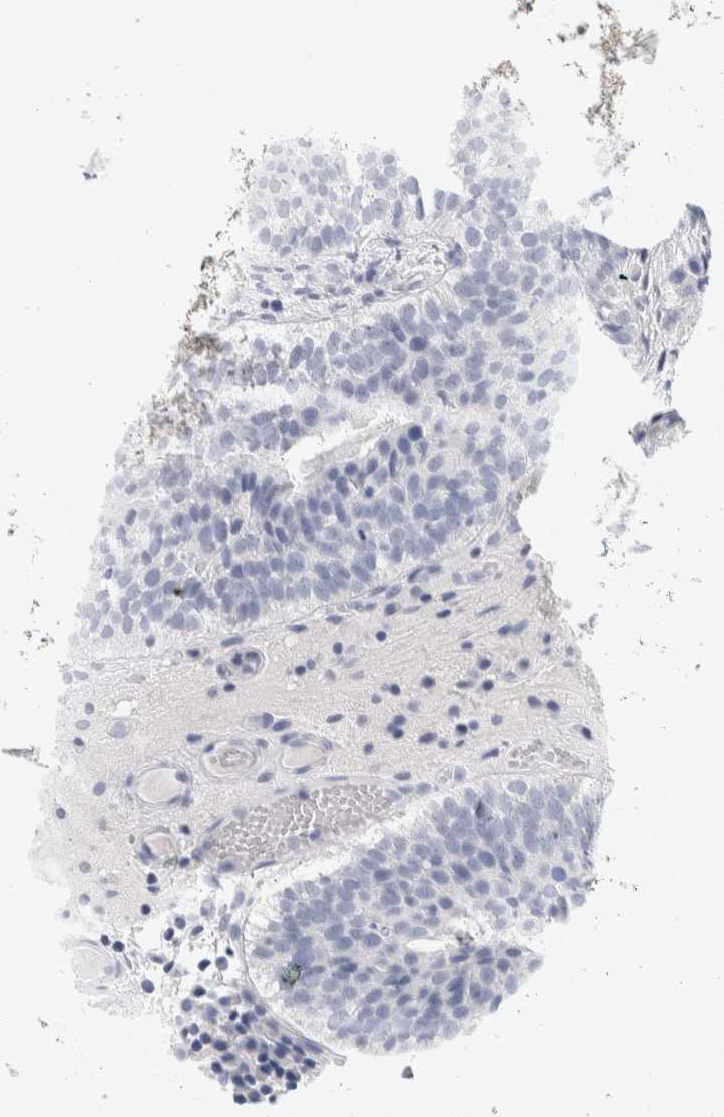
{"staining": {"intensity": "negative", "quantity": "none", "location": "none"}, "tissue": "urothelial cancer", "cell_type": "Tumor cells", "image_type": "cancer", "snomed": [{"axis": "morphology", "description": "Urothelial carcinoma, Low grade"}, {"axis": "topography", "description": "Urinary bladder"}], "caption": "Immunohistochemical staining of urothelial cancer exhibits no significant positivity in tumor cells.", "gene": "GDA", "patient": {"sex": "male", "age": 86}}